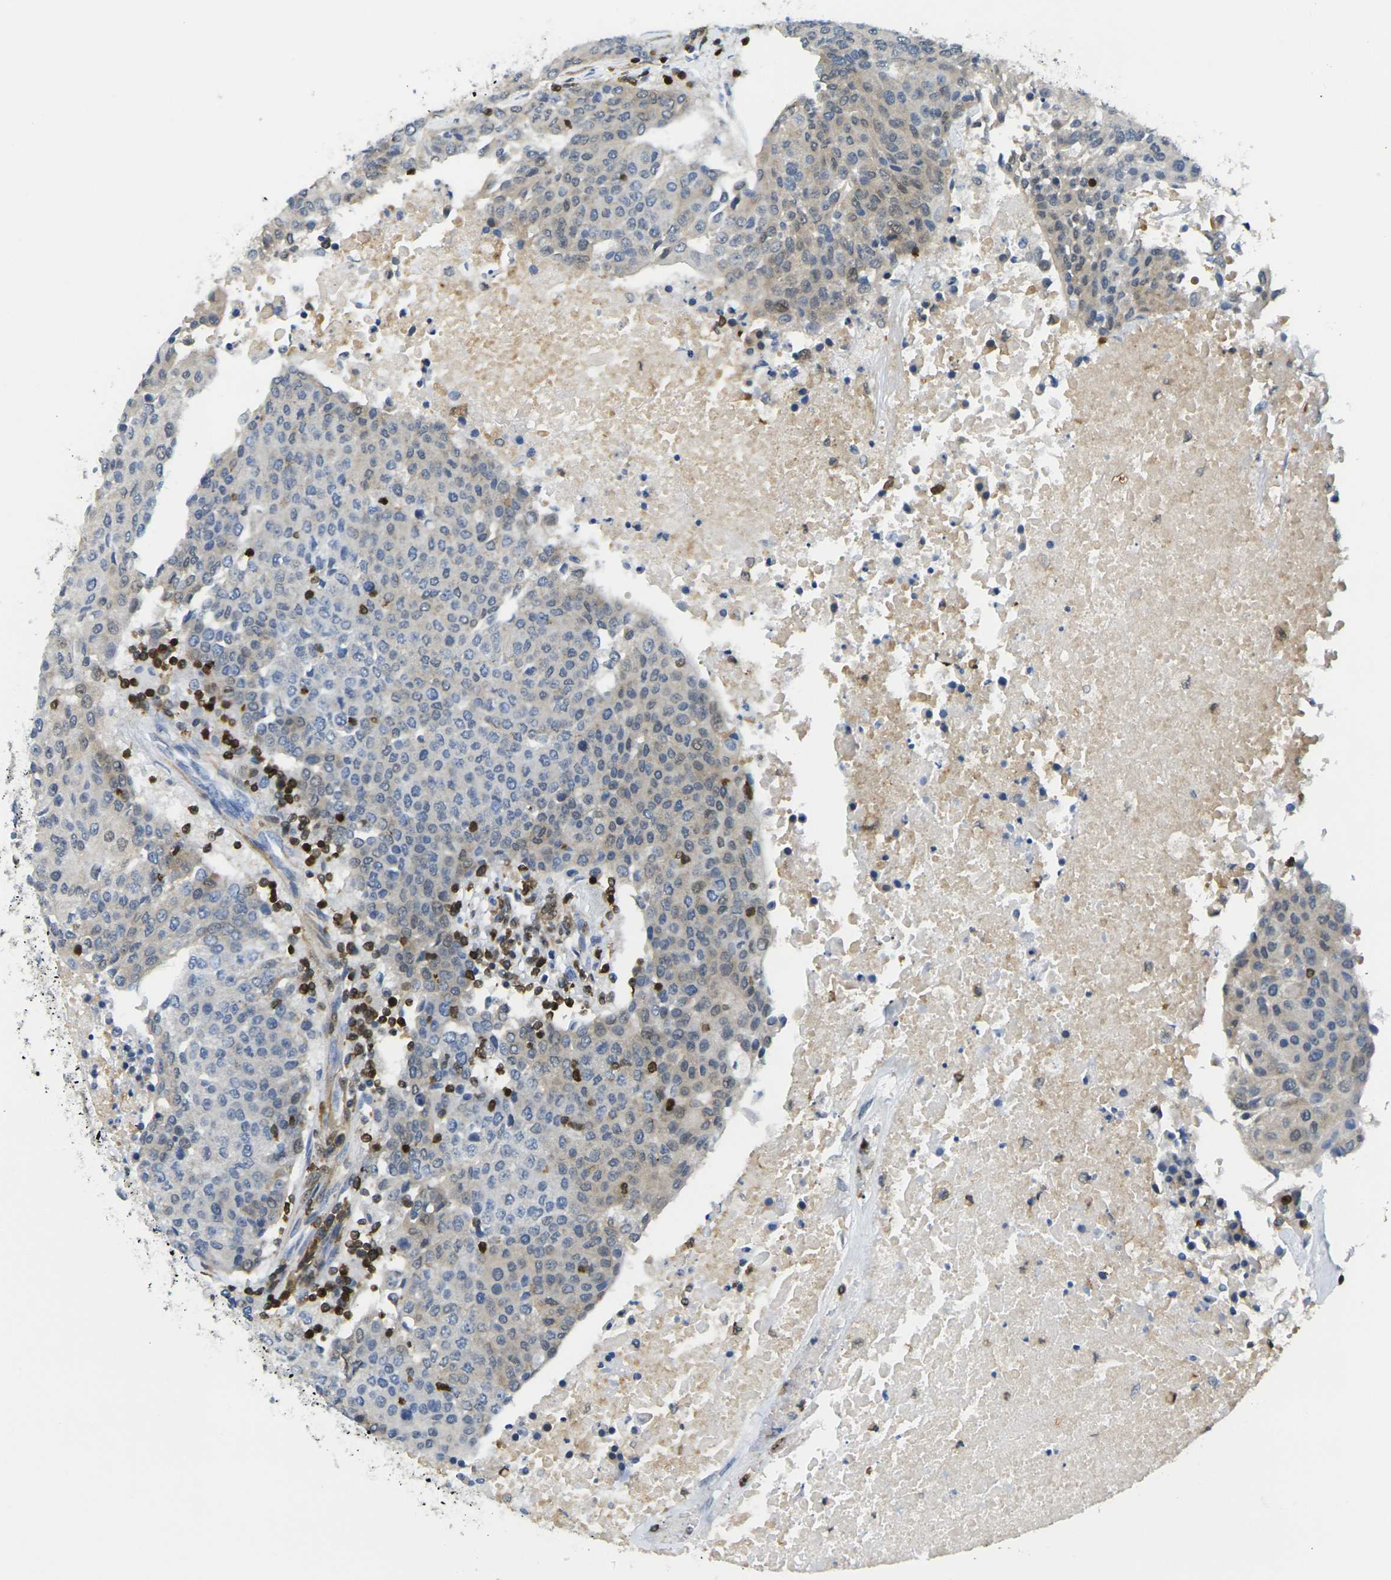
{"staining": {"intensity": "weak", "quantity": "25%-75%", "location": "cytoplasmic/membranous"}, "tissue": "urothelial cancer", "cell_type": "Tumor cells", "image_type": "cancer", "snomed": [{"axis": "morphology", "description": "Urothelial carcinoma, High grade"}, {"axis": "topography", "description": "Urinary bladder"}], "caption": "The image displays staining of high-grade urothelial carcinoma, revealing weak cytoplasmic/membranous protein positivity (brown color) within tumor cells. The protein of interest is stained brown, and the nuclei are stained in blue (DAB (3,3'-diaminobenzidine) IHC with brightfield microscopy, high magnification).", "gene": "LASP1", "patient": {"sex": "female", "age": 85}}